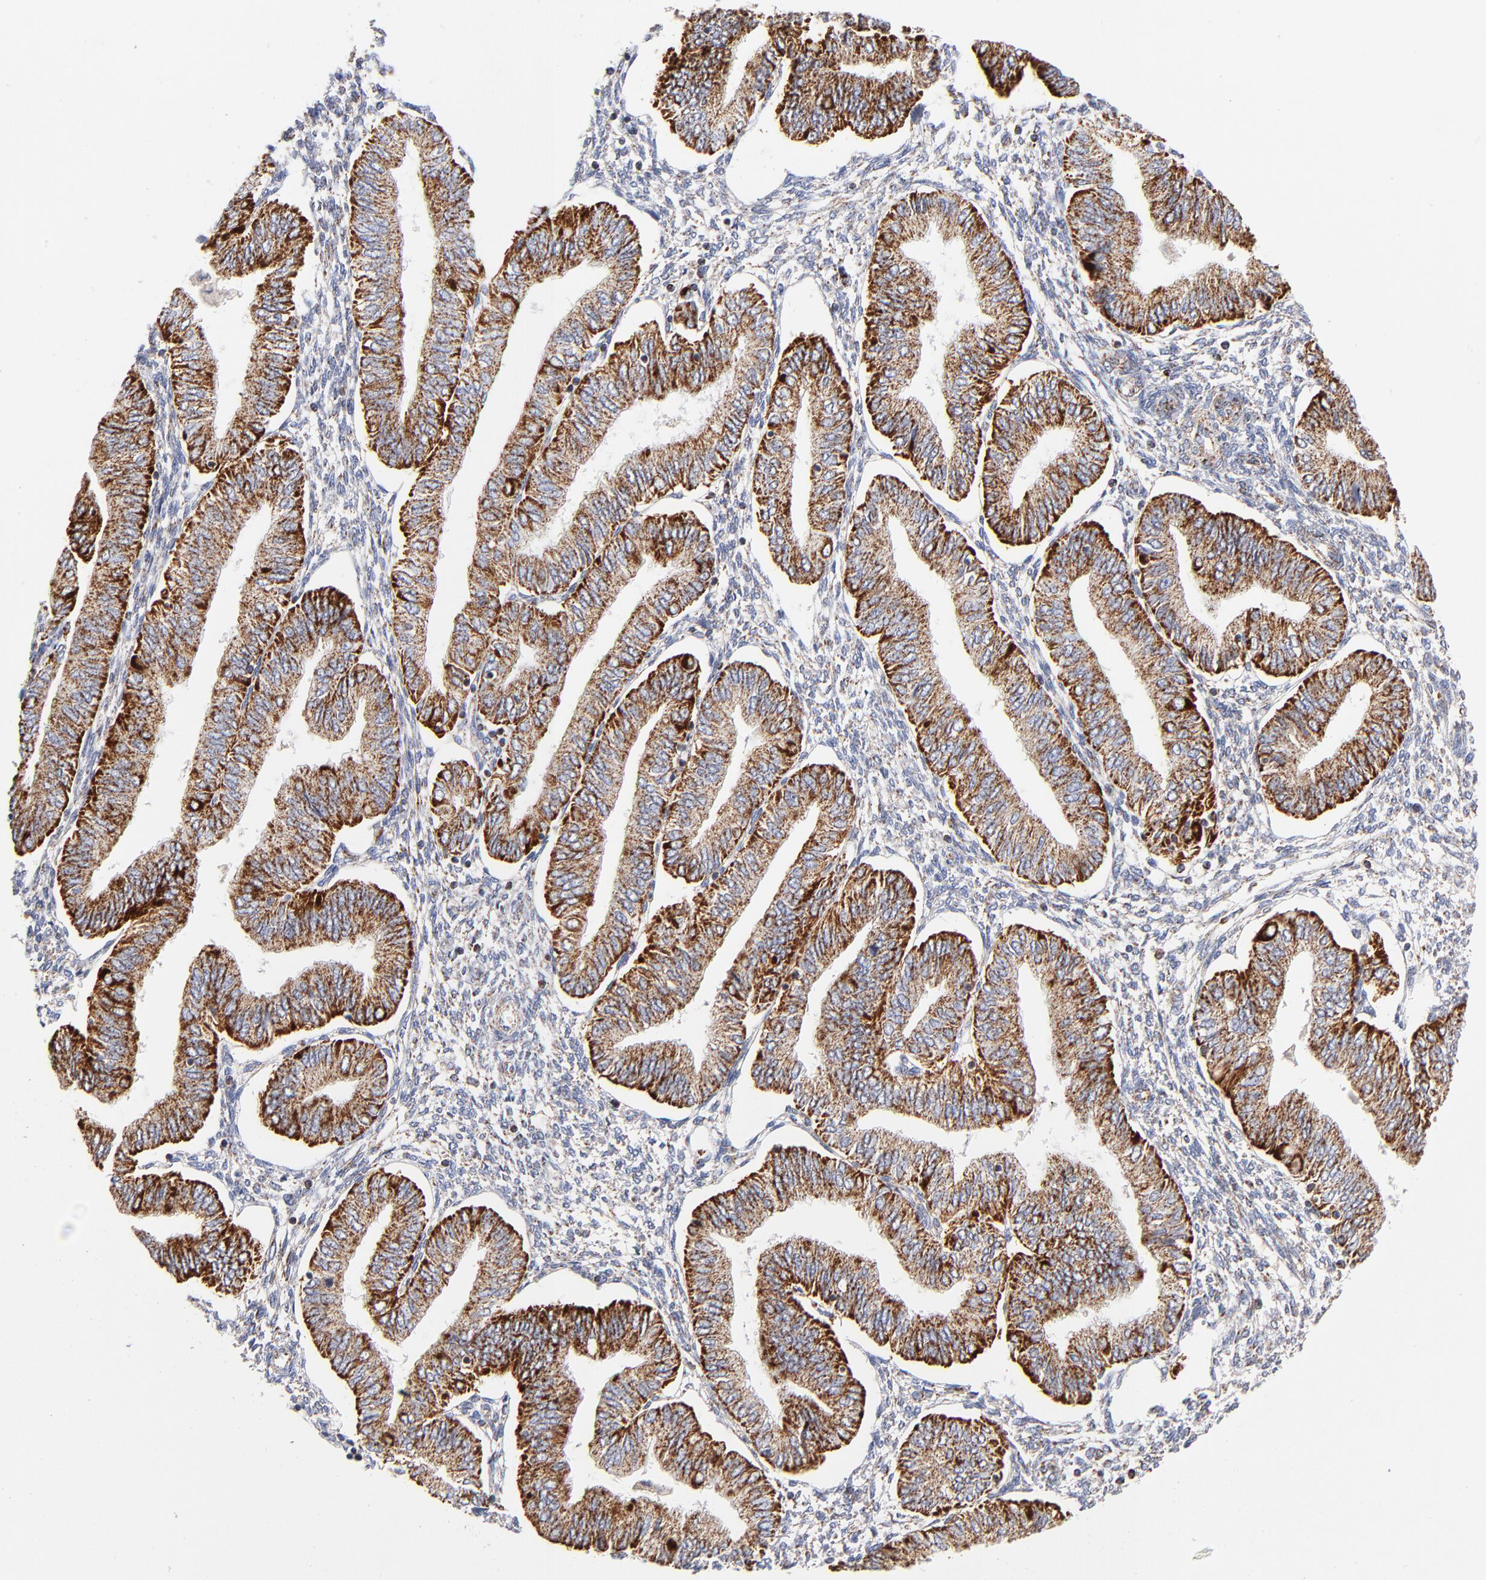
{"staining": {"intensity": "strong", "quantity": ">75%", "location": "cytoplasmic/membranous"}, "tissue": "endometrial cancer", "cell_type": "Tumor cells", "image_type": "cancer", "snomed": [{"axis": "morphology", "description": "Adenocarcinoma, NOS"}, {"axis": "topography", "description": "Endometrium"}], "caption": "Approximately >75% of tumor cells in endometrial cancer reveal strong cytoplasmic/membranous protein expression as visualized by brown immunohistochemical staining.", "gene": "DLAT", "patient": {"sex": "female", "age": 51}}